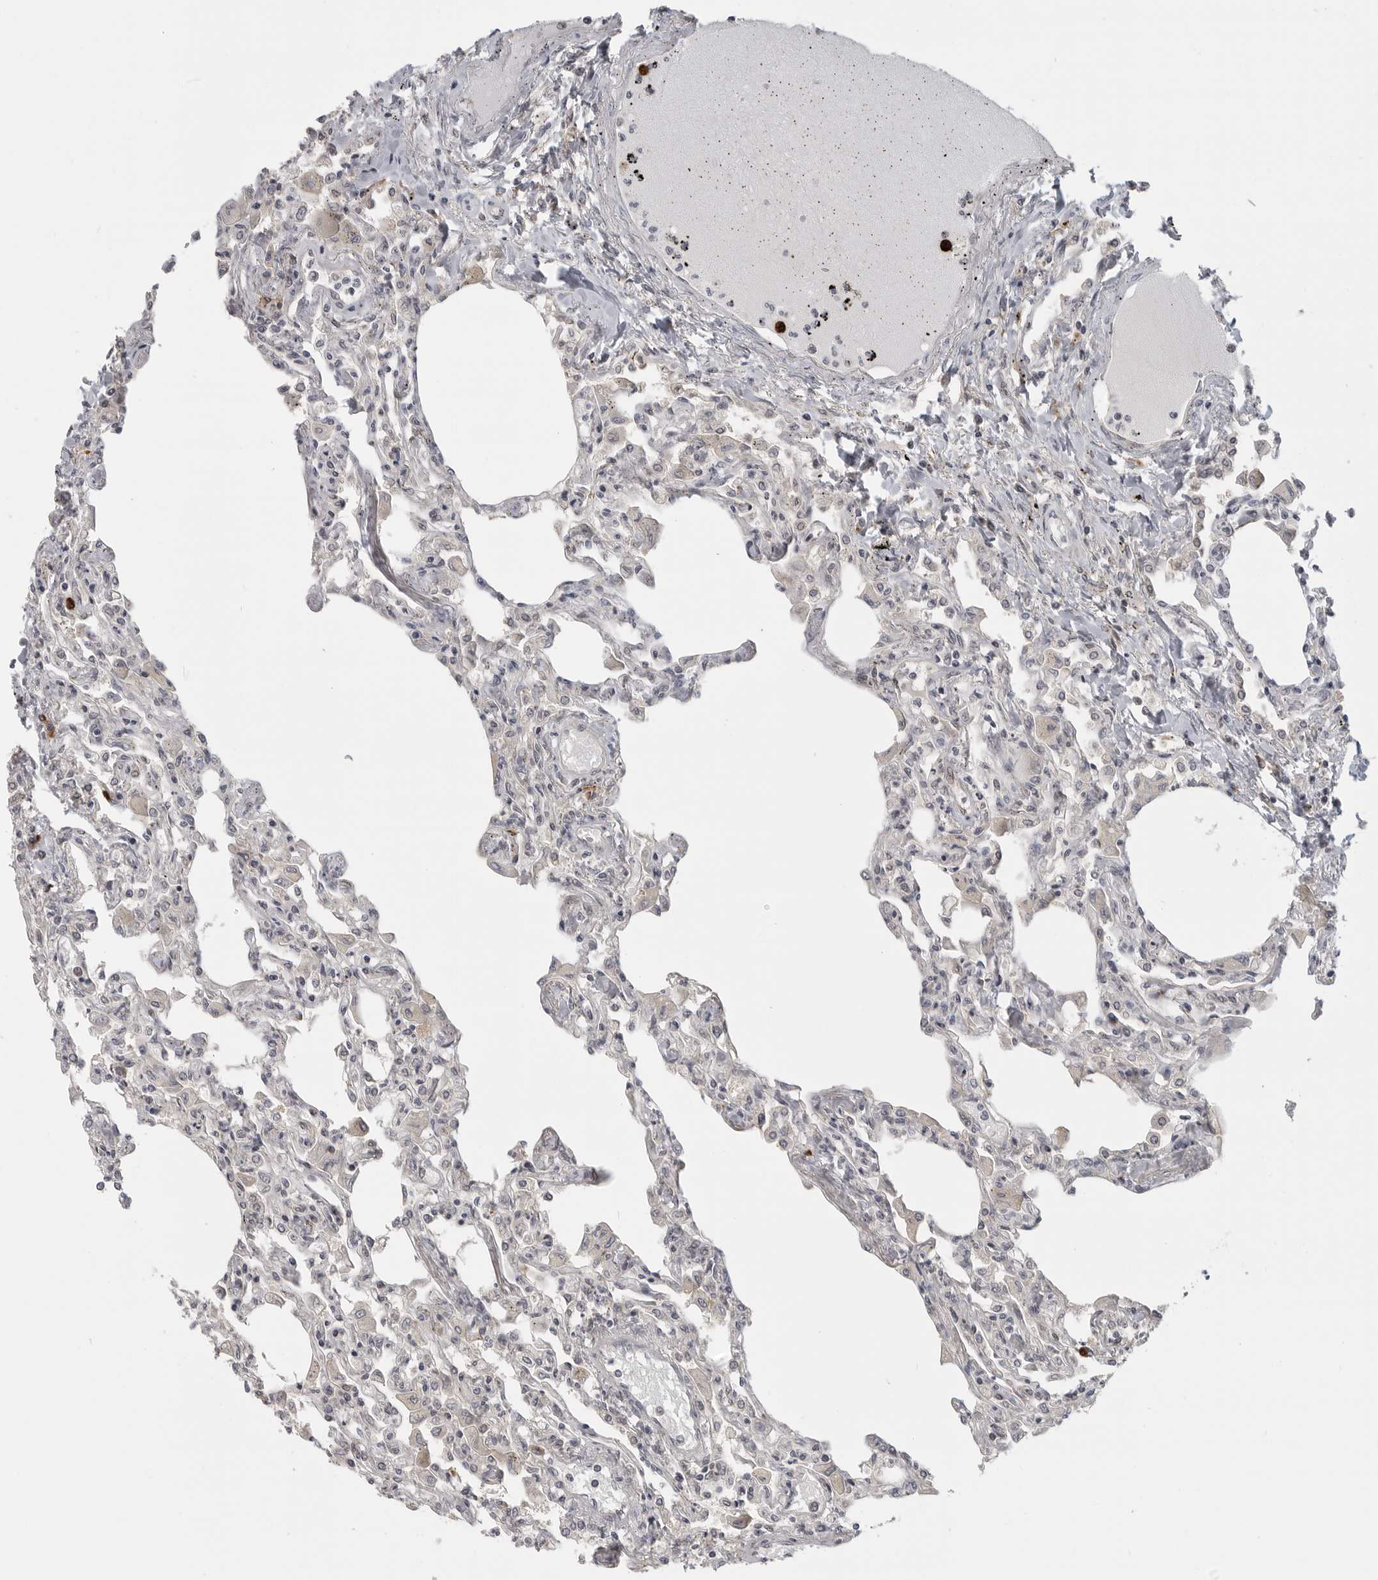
{"staining": {"intensity": "weak", "quantity": "<25%", "location": "cytoplasmic/membranous,nuclear"}, "tissue": "lung", "cell_type": "Alveolar cells", "image_type": "normal", "snomed": [{"axis": "morphology", "description": "Normal tissue, NOS"}, {"axis": "topography", "description": "Bronchus"}, {"axis": "topography", "description": "Lung"}], "caption": "A histopathology image of lung stained for a protein exhibits no brown staining in alveolar cells. (IHC, brightfield microscopy, high magnification).", "gene": "CEP295NL", "patient": {"sex": "female", "age": 49}}